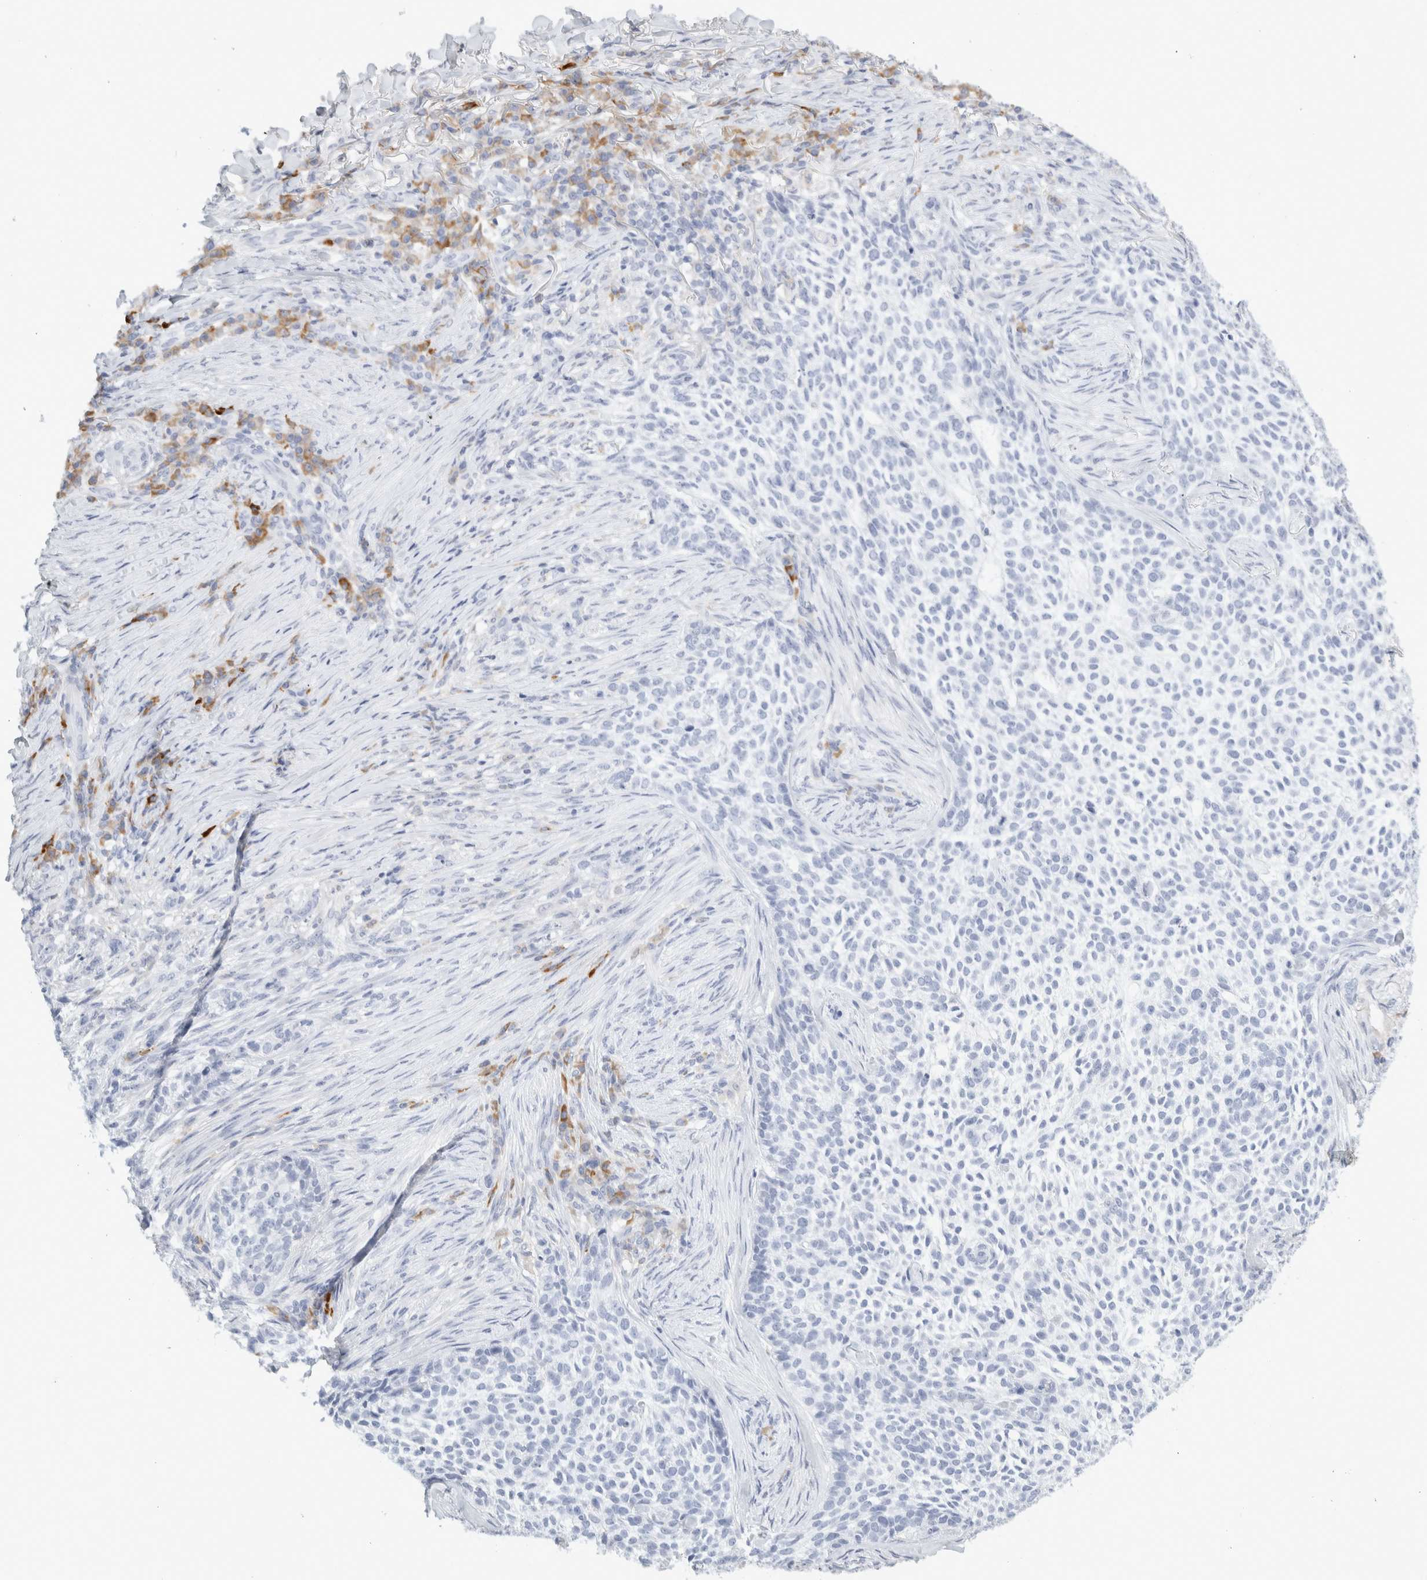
{"staining": {"intensity": "negative", "quantity": "none", "location": "none"}, "tissue": "skin cancer", "cell_type": "Tumor cells", "image_type": "cancer", "snomed": [{"axis": "morphology", "description": "Basal cell carcinoma"}, {"axis": "topography", "description": "Skin"}], "caption": "DAB (3,3'-diaminobenzidine) immunohistochemical staining of skin cancer (basal cell carcinoma) reveals no significant expression in tumor cells.", "gene": "FGL2", "patient": {"sex": "female", "age": 64}}